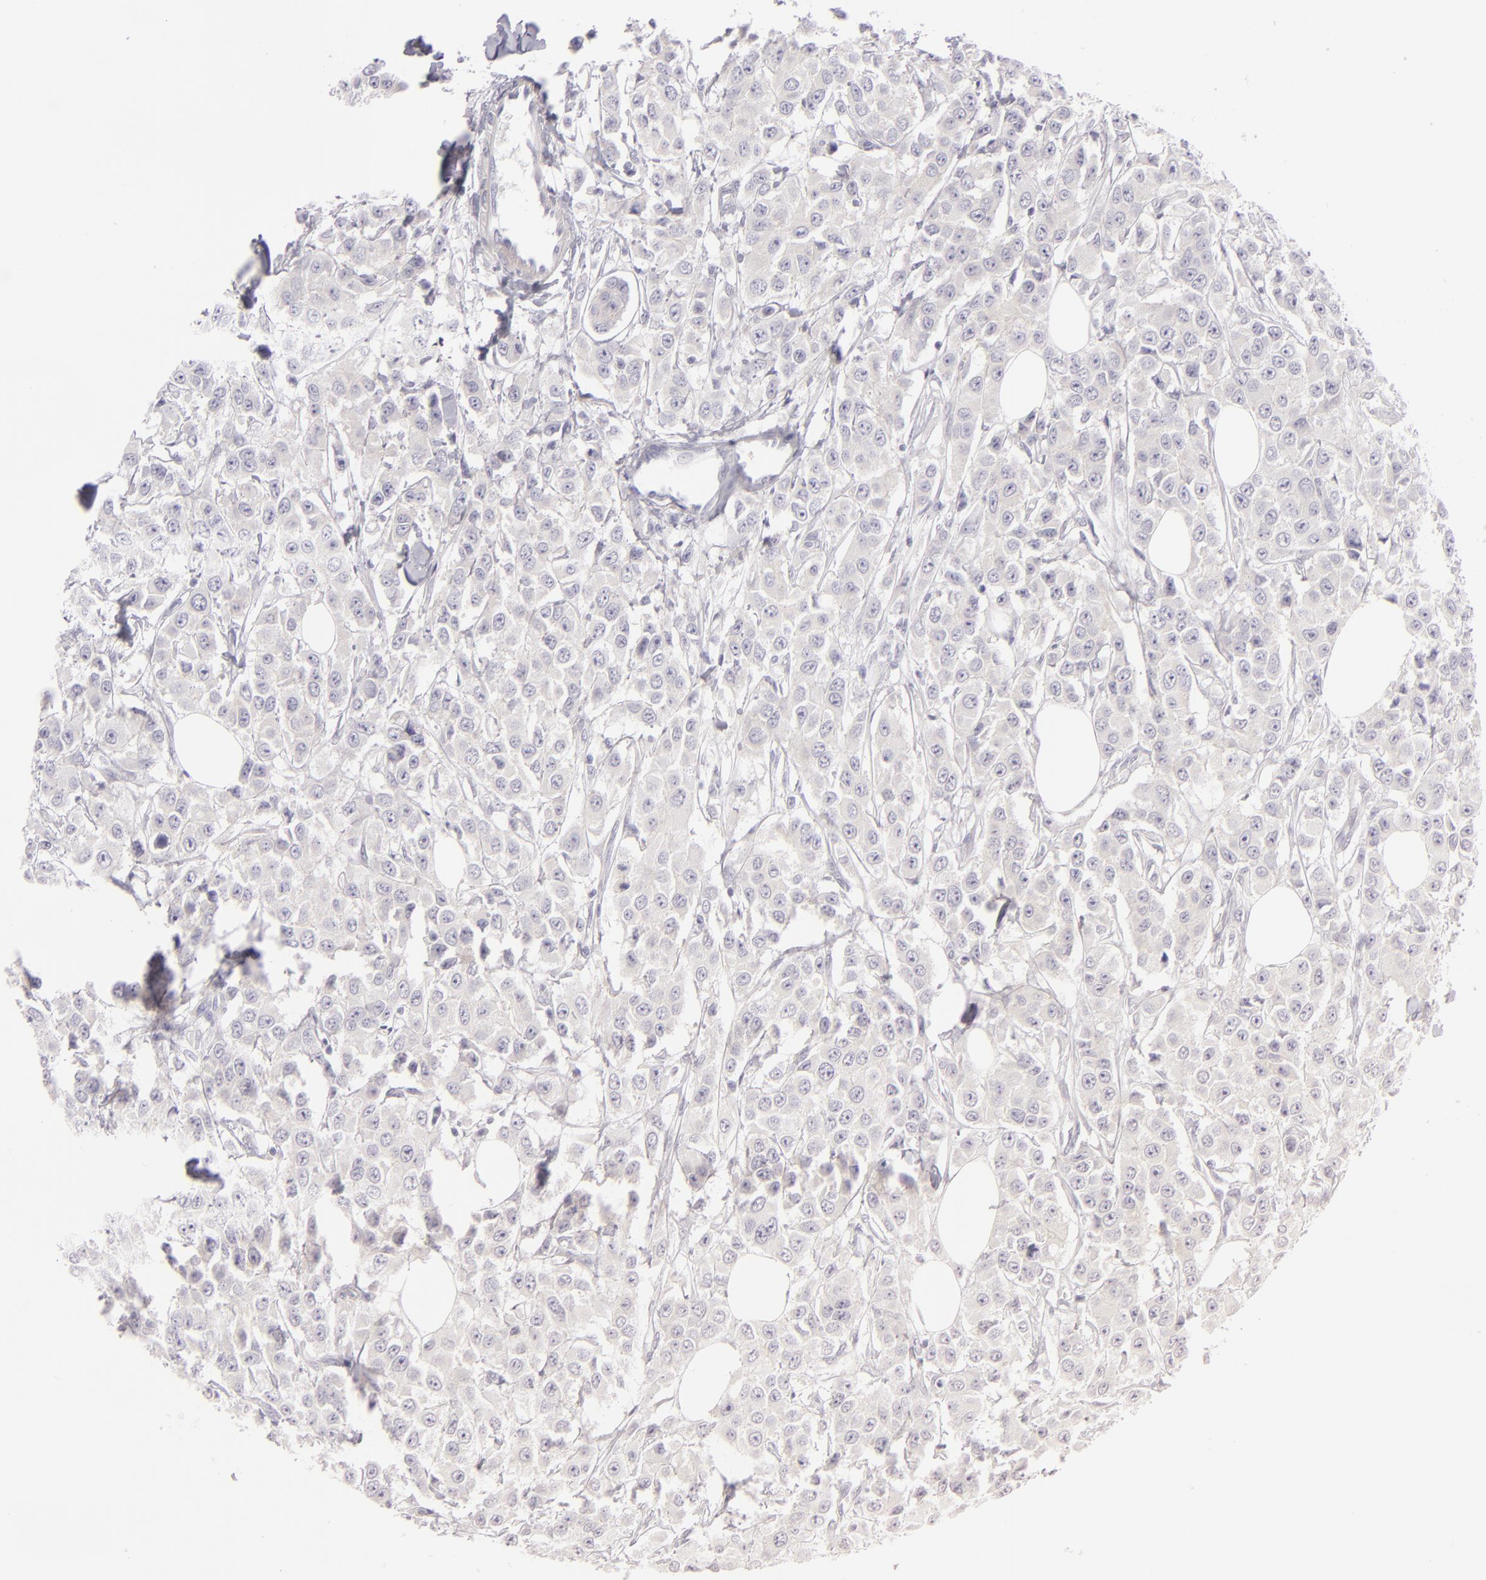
{"staining": {"intensity": "negative", "quantity": "none", "location": "none"}, "tissue": "breast cancer", "cell_type": "Tumor cells", "image_type": "cancer", "snomed": [{"axis": "morphology", "description": "Duct carcinoma"}, {"axis": "topography", "description": "Breast"}], "caption": "This is an immunohistochemistry (IHC) histopathology image of human breast invasive ductal carcinoma. There is no staining in tumor cells.", "gene": "DLG4", "patient": {"sex": "female", "age": 58}}